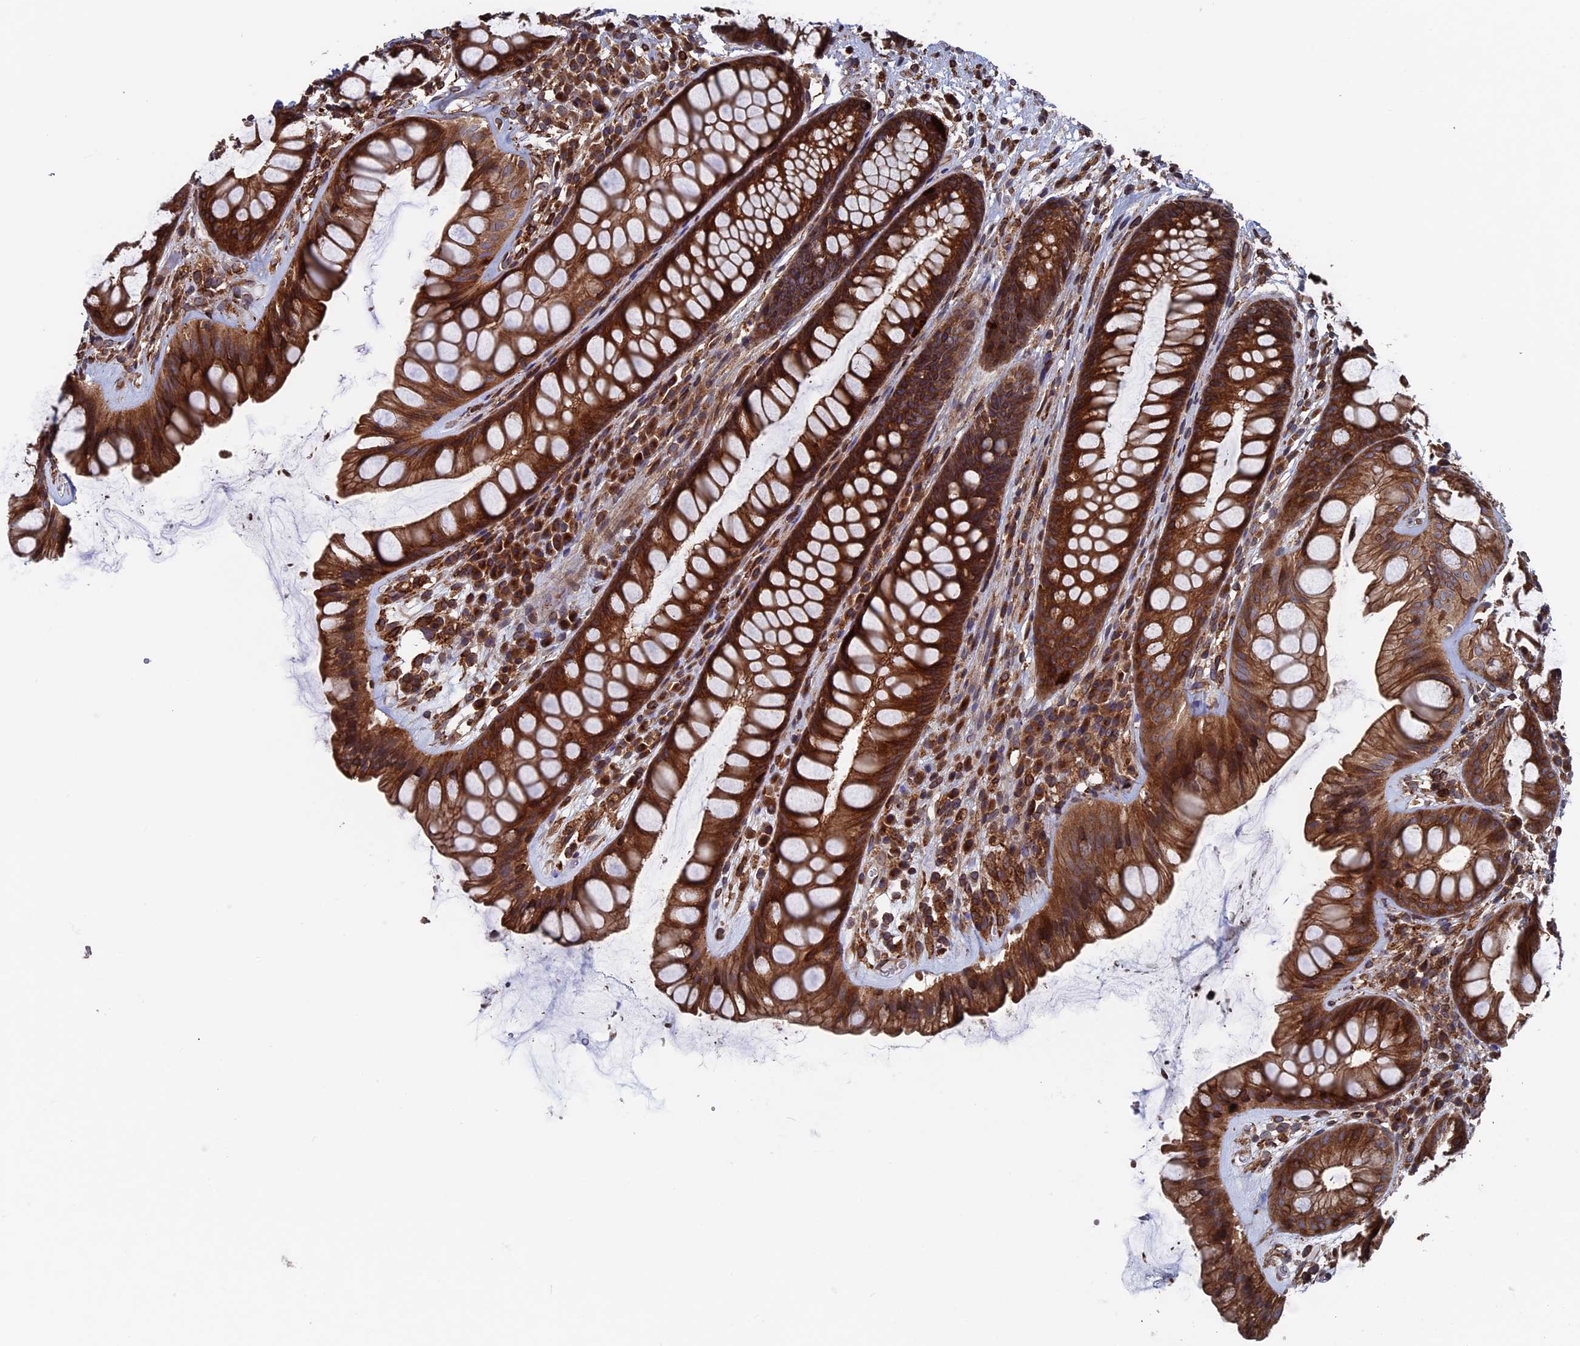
{"staining": {"intensity": "strong", "quantity": ">75%", "location": "cytoplasmic/membranous"}, "tissue": "rectum", "cell_type": "Glandular cells", "image_type": "normal", "snomed": [{"axis": "morphology", "description": "Normal tissue, NOS"}, {"axis": "topography", "description": "Rectum"}], "caption": "High-magnification brightfield microscopy of normal rectum stained with DAB (3,3'-diaminobenzidine) (brown) and counterstained with hematoxylin (blue). glandular cells exhibit strong cytoplasmic/membranous expression is present in approximately>75% of cells.", "gene": "RPUSD1", "patient": {"sex": "male", "age": 74}}